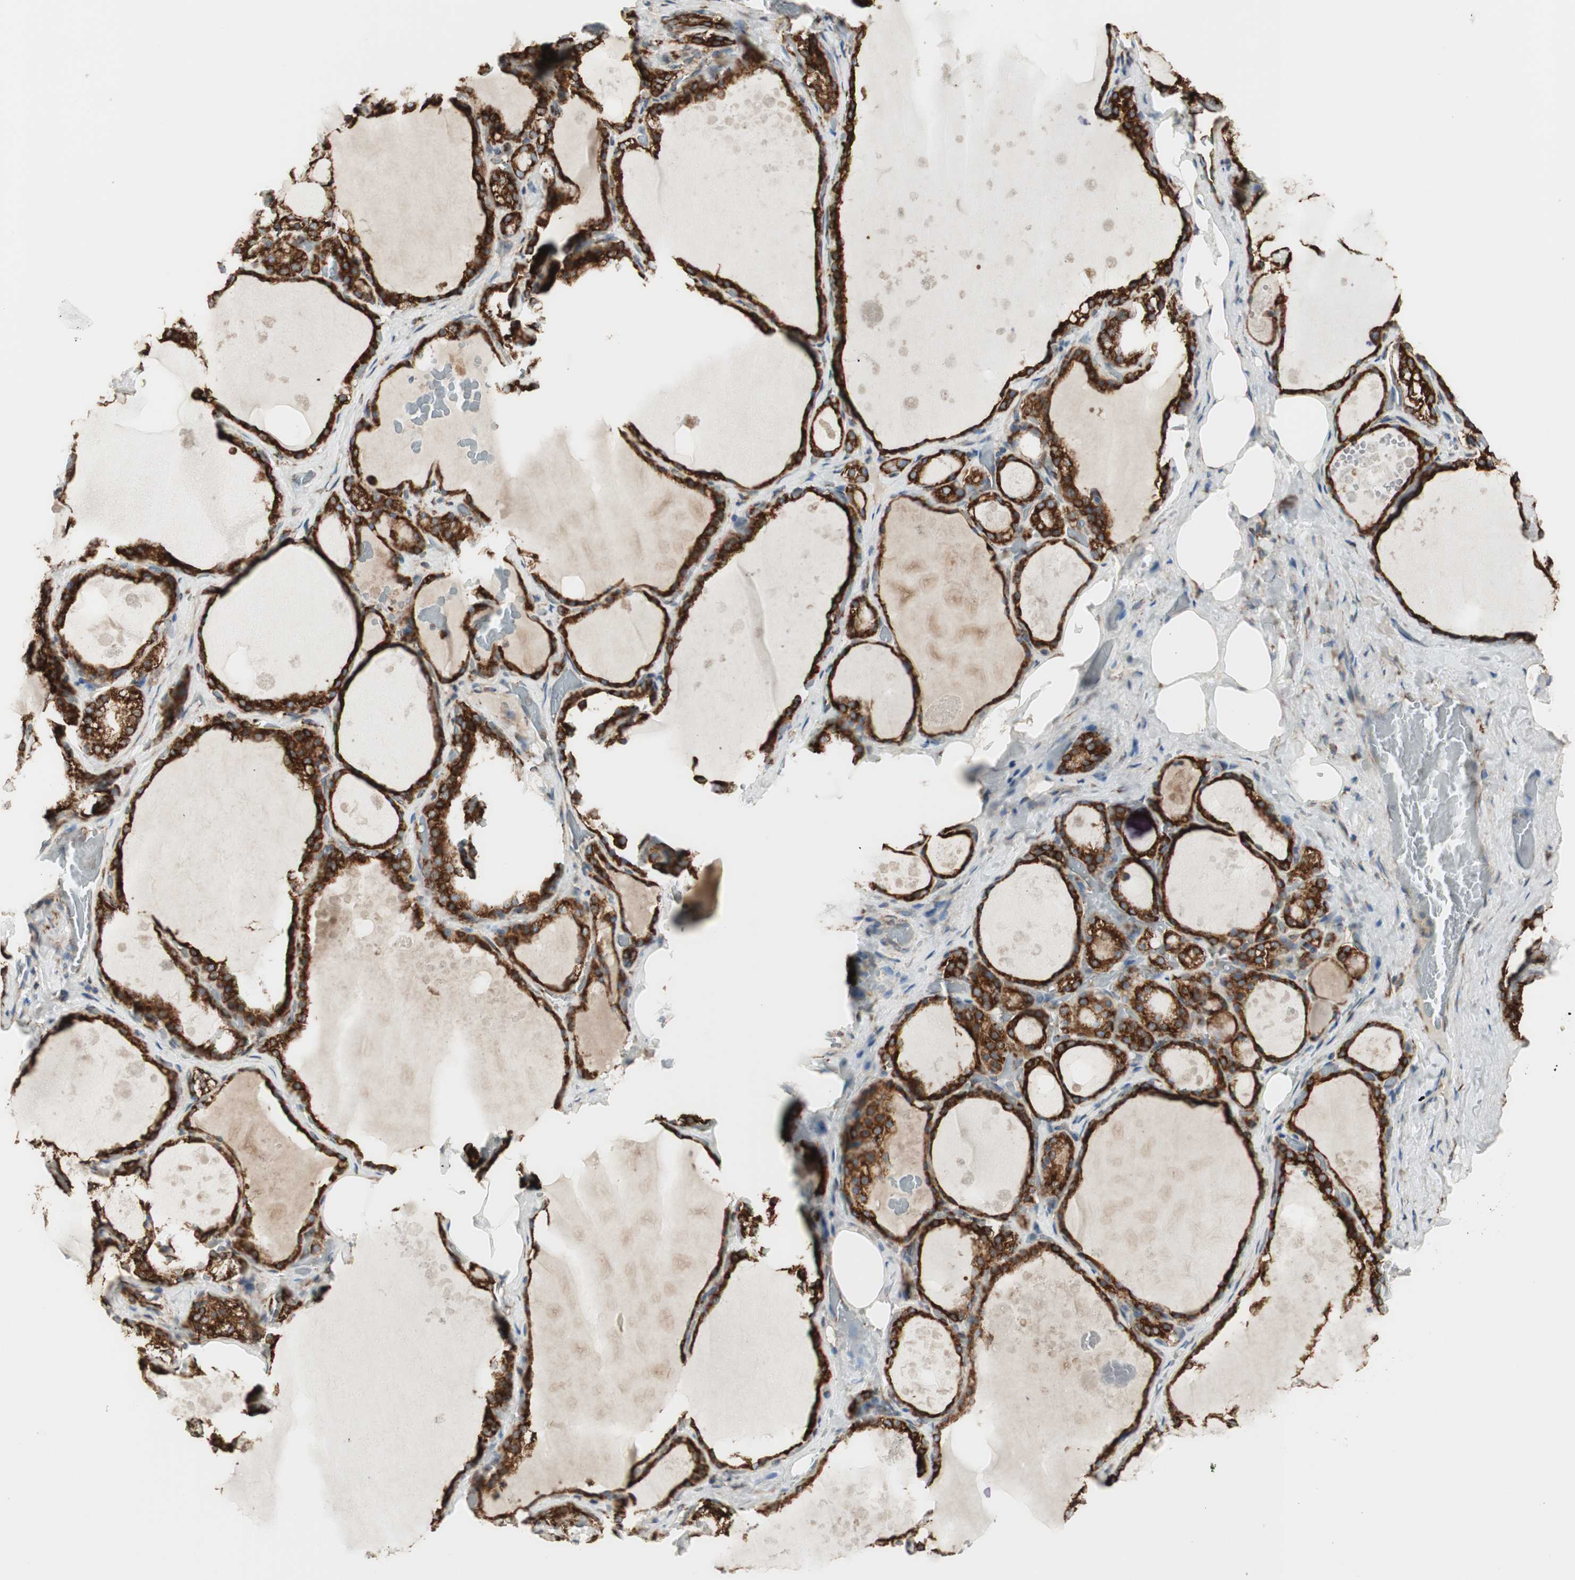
{"staining": {"intensity": "strong", "quantity": ">75%", "location": "cytoplasmic/membranous"}, "tissue": "thyroid gland", "cell_type": "Glandular cells", "image_type": "normal", "snomed": [{"axis": "morphology", "description": "Normal tissue, NOS"}, {"axis": "topography", "description": "Thyroid gland"}], "caption": "Glandular cells display high levels of strong cytoplasmic/membranous expression in about >75% of cells in benign thyroid gland. (Stains: DAB in brown, nuclei in blue, Microscopy: brightfield microscopy at high magnification).", "gene": "RRBP1", "patient": {"sex": "male", "age": 61}}